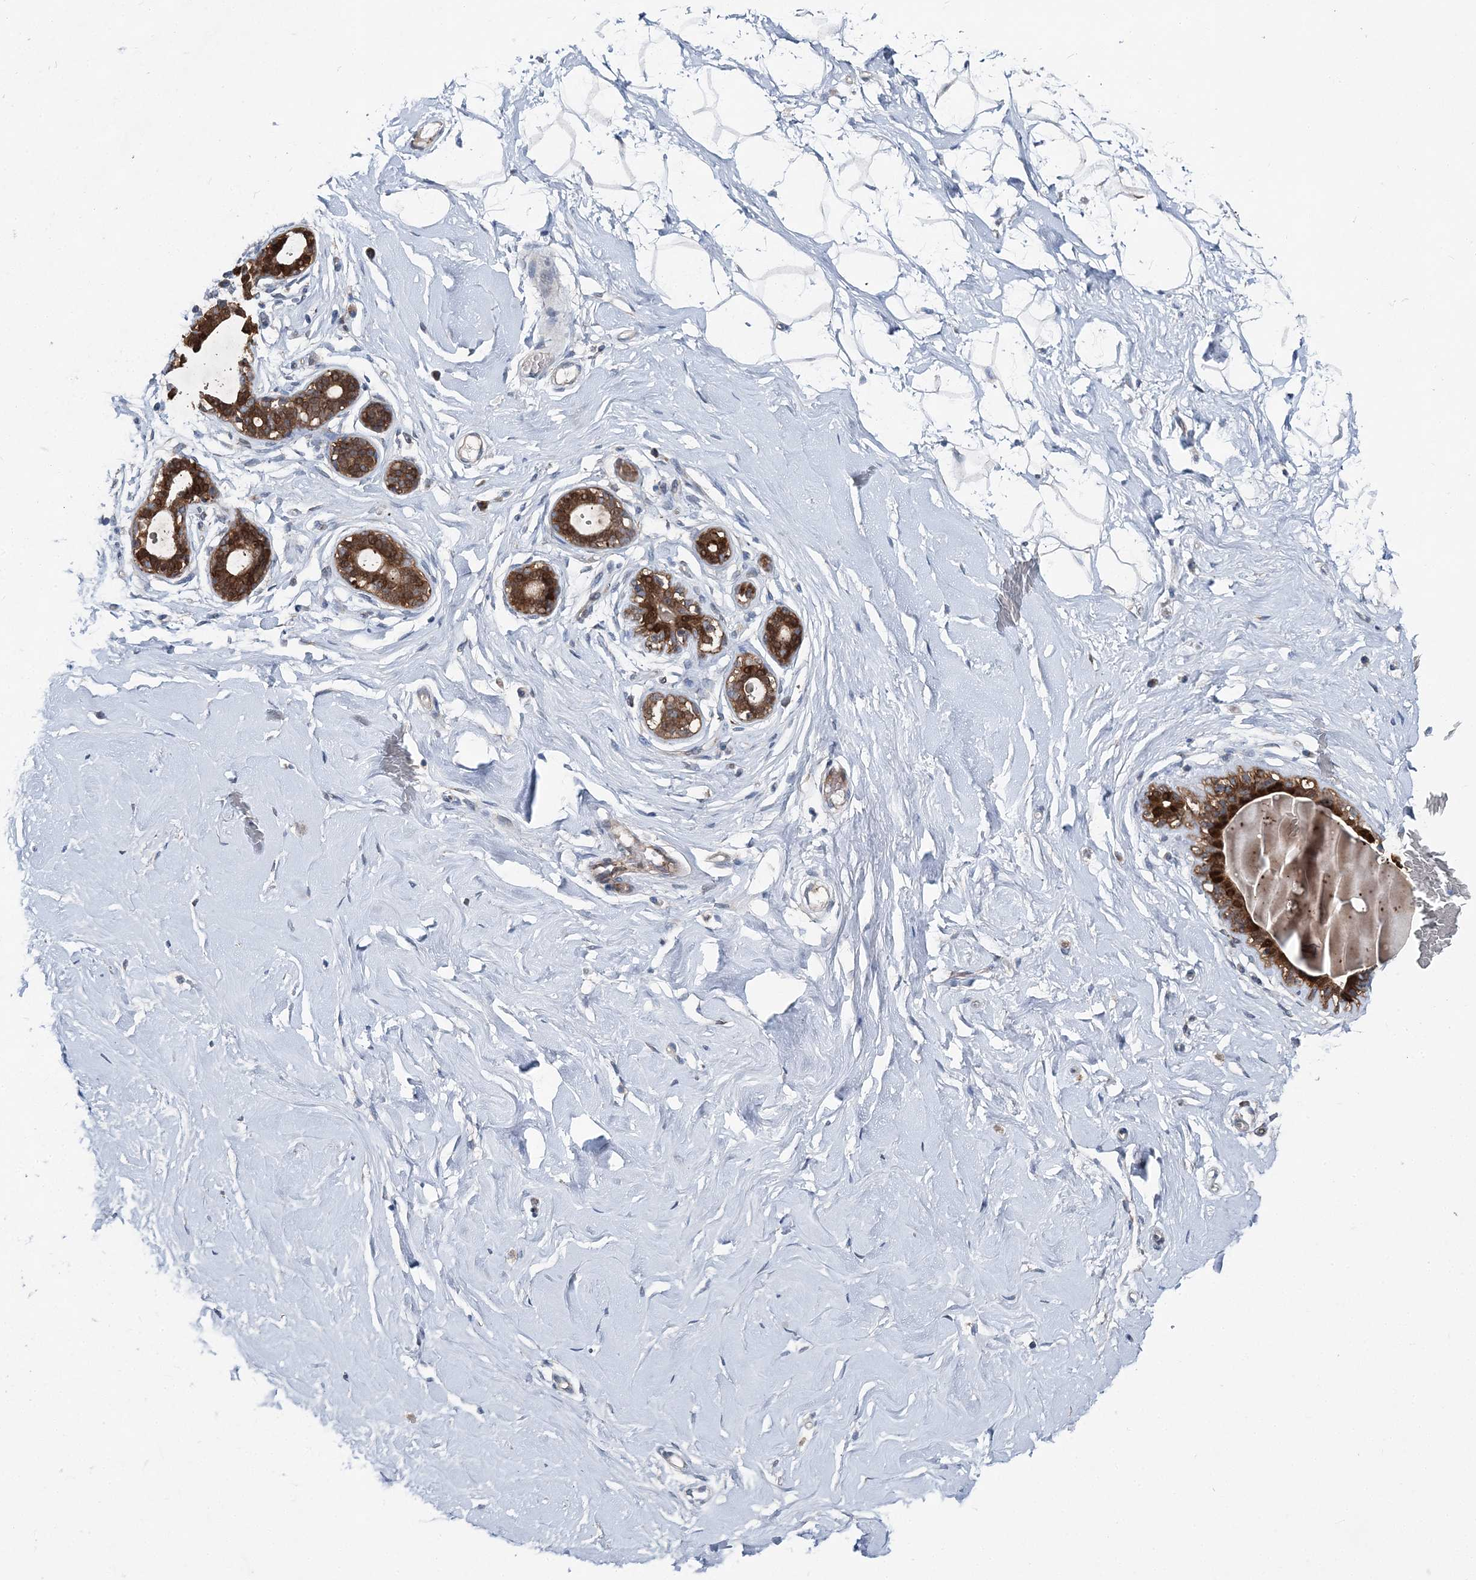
{"staining": {"intensity": "negative", "quantity": "none", "location": "none"}, "tissue": "breast", "cell_type": "Adipocytes", "image_type": "normal", "snomed": [{"axis": "morphology", "description": "Normal tissue, NOS"}, {"axis": "morphology", "description": "Adenoma, NOS"}, {"axis": "topography", "description": "Breast"}], "caption": "A micrograph of human breast is negative for staining in adipocytes. The staining is performed using DAB (3,3'-diaminobenzidine) brown chromogen with nuclei counter-stained in using hematoxylin.", "gene": "SPOPL", "patient": {"sex": "female", "age": 23}}